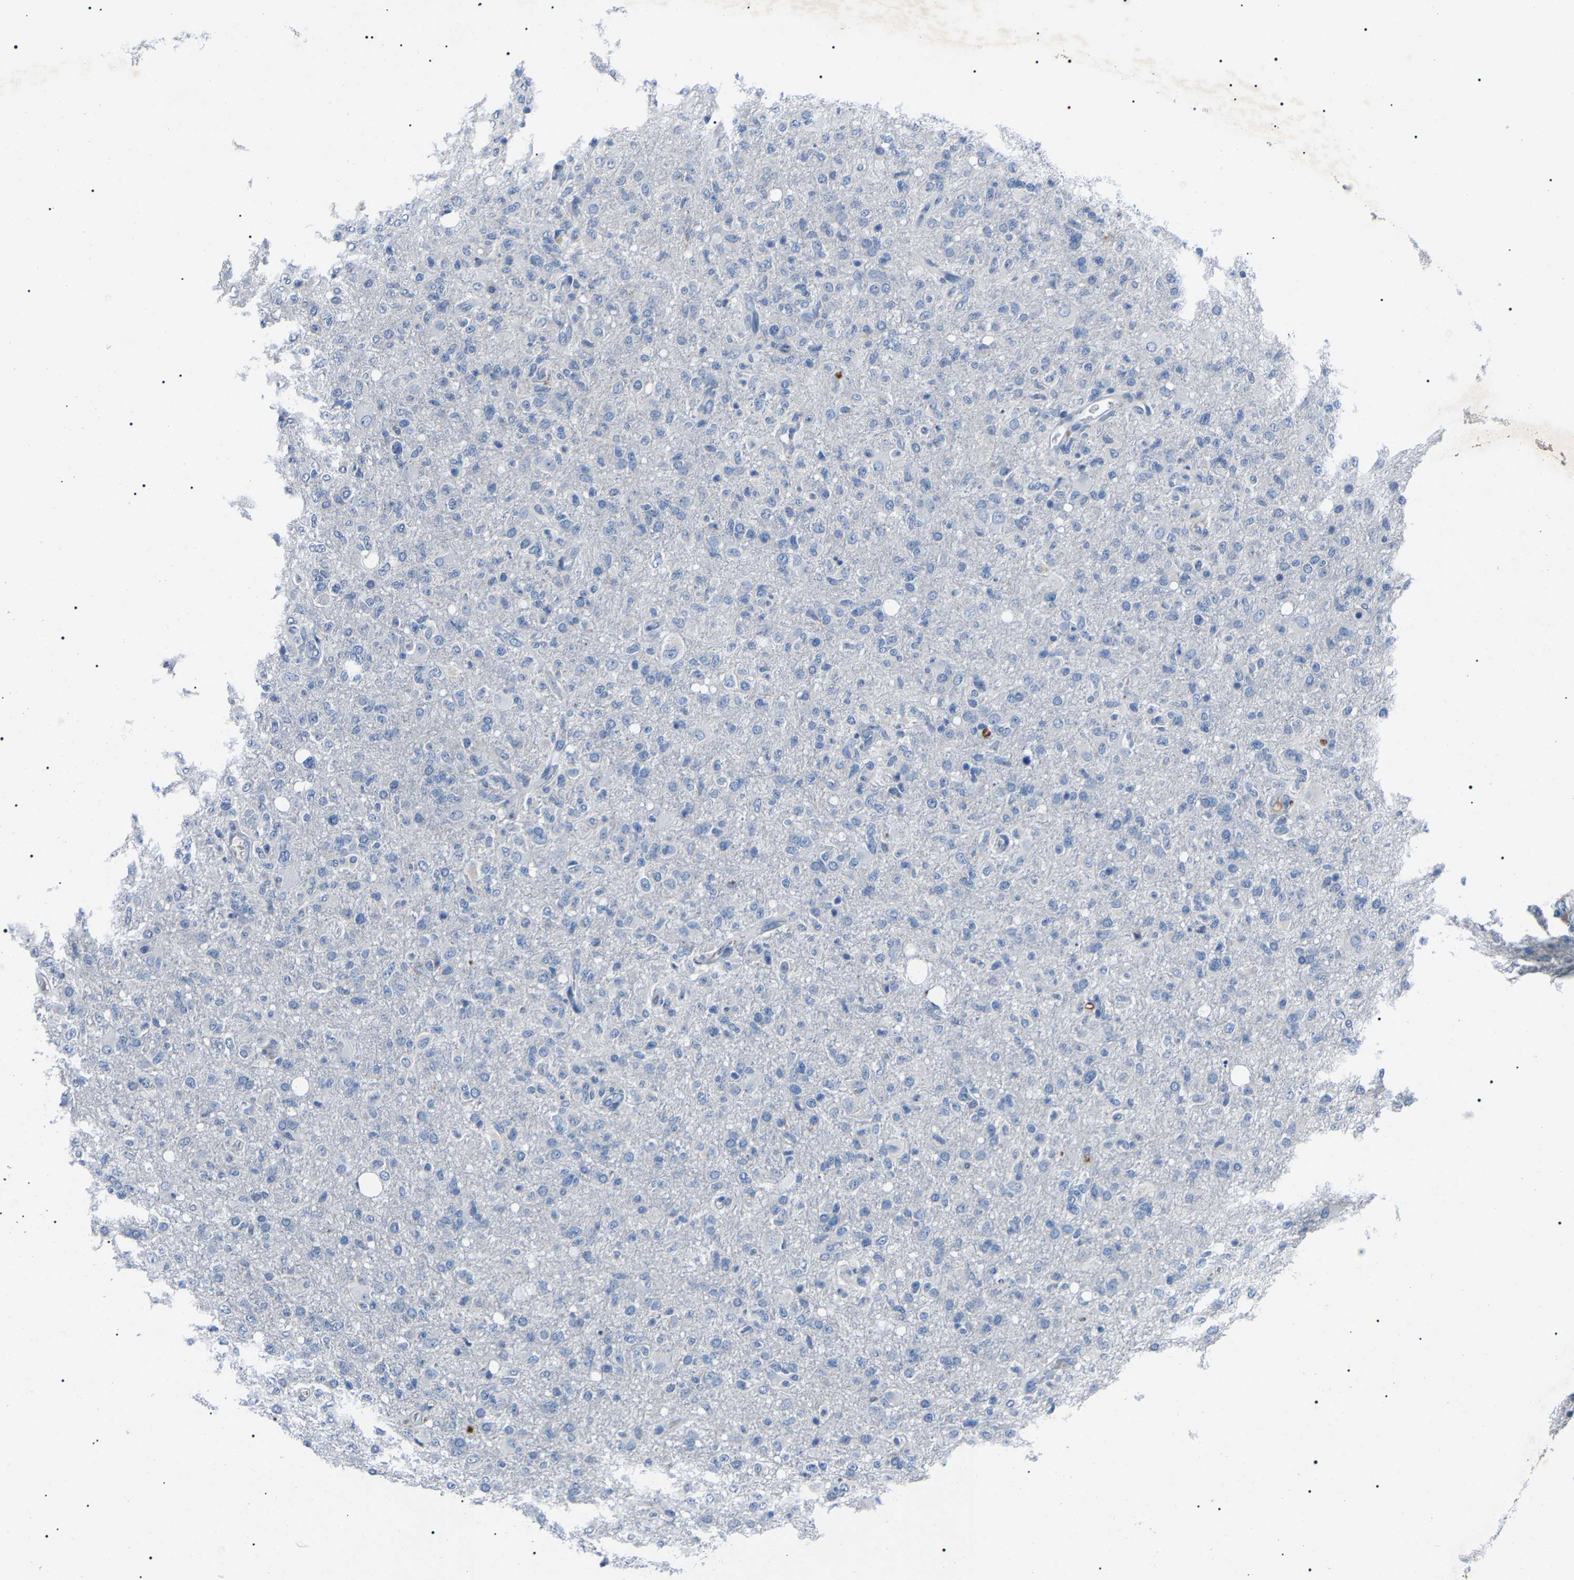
{"staining": {"intensity": "negative", "quantity": "none", "location": "none"}, "tissue": "glioma", "cell_type": "Tumor cells", "image_type": "cancer", "snomed": [{"axis": "morphology", "description": "Glioma, malignant, High grade"}, {"axis": "topography", "description": "Brain"}], "caption": "This is an immunohistochemistry (IHC) micrograph of human glioma. There is no staining in tumor cells.", "gene": "KLK15", "patient": {"sex": "female", "age": 57}}